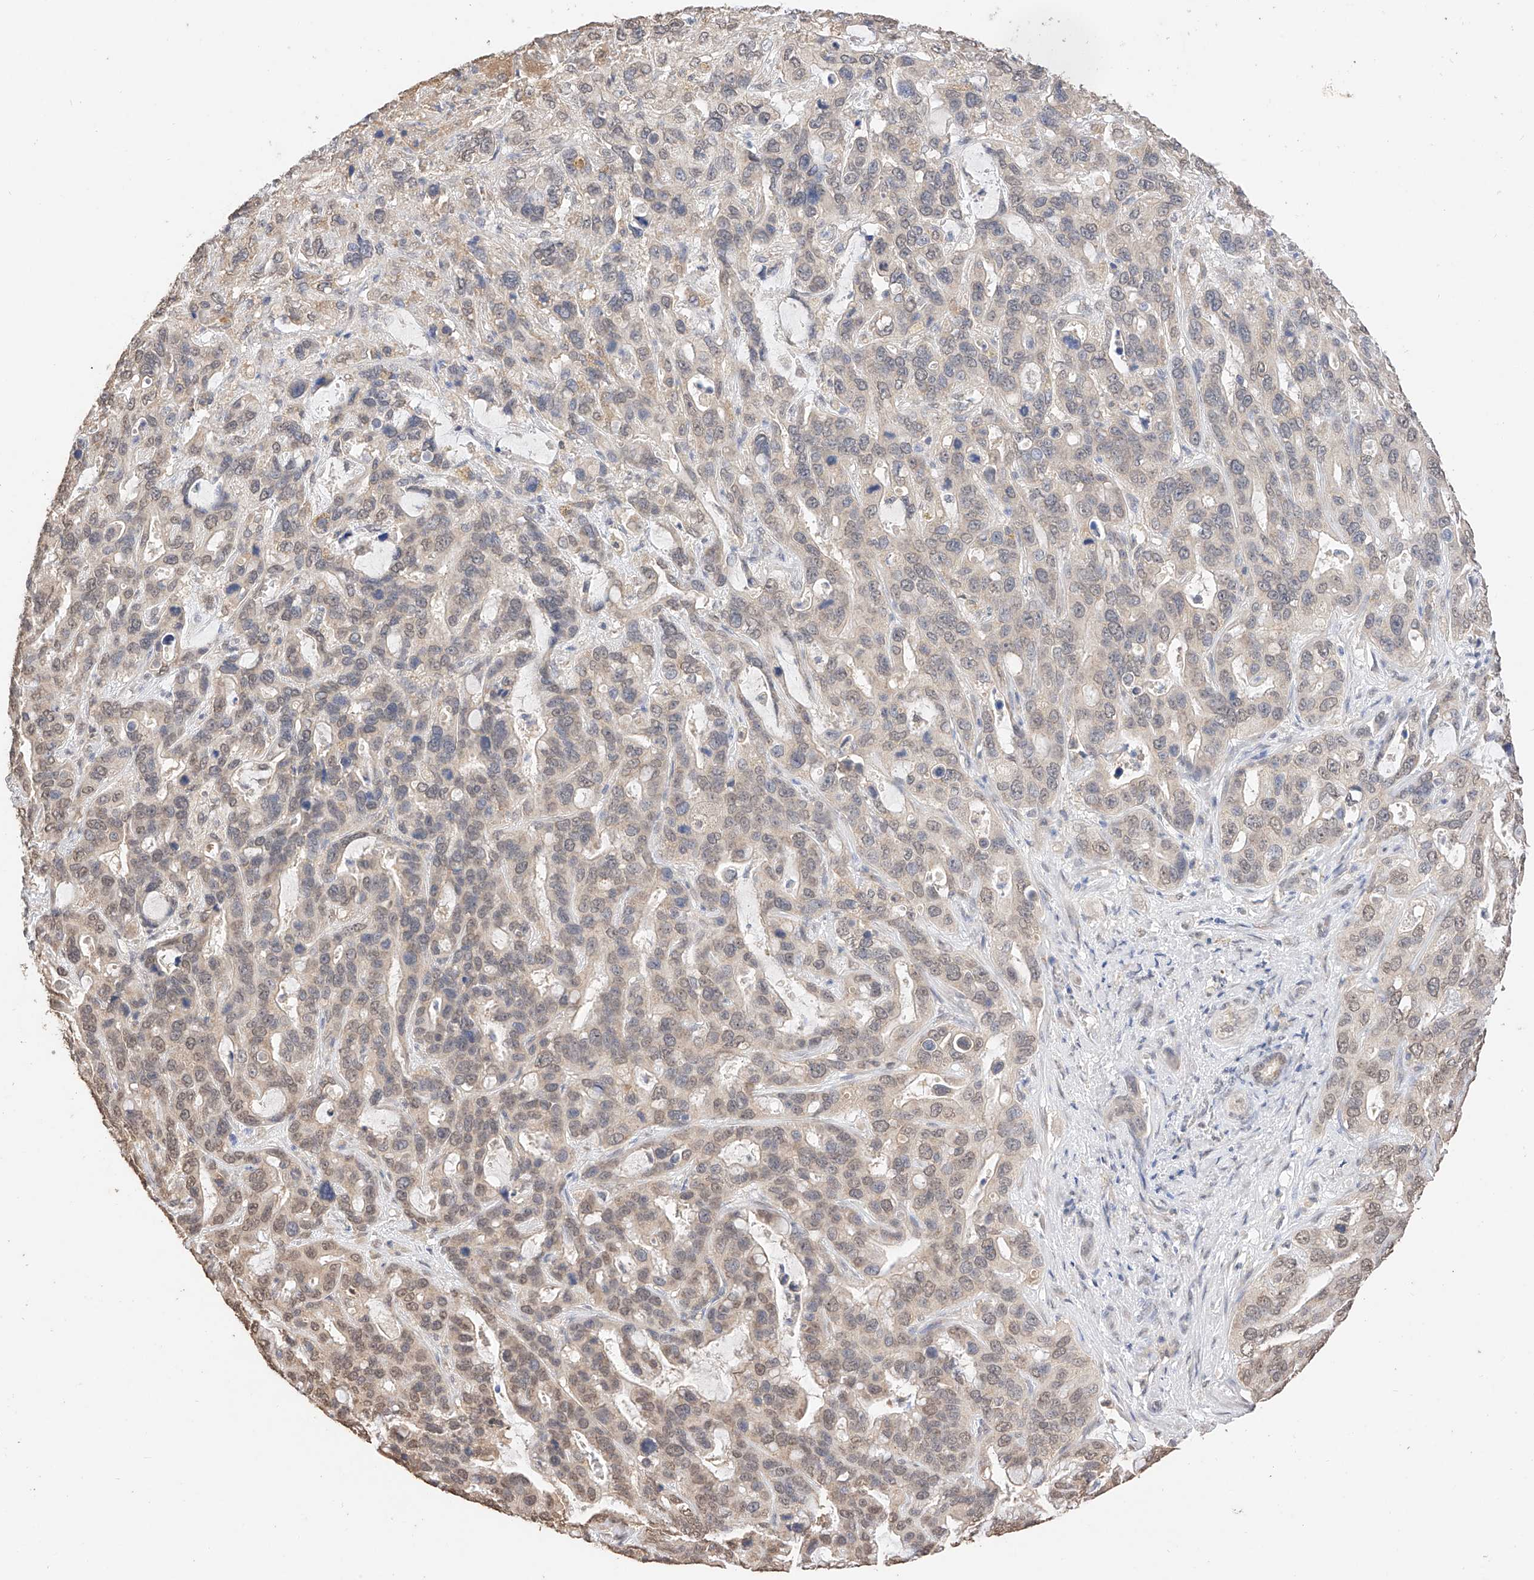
{"staining": {"intensity": "weak", "quantity": "25%-75%", "location": "cytoplasmic/membranous,nuclear"}, "tissue": "liver cancer", "cell_type": "Tumor cells", "image_type": "cancer", "snomed": [{"axis": "morphology", "description": "Cholangiocarcinoma"}, {"axis": "topography", "description": "Liver"}], "caption": "Tumor cells display low levels of weak cytoplasmic/membranous and nuclear expression in approximately 25%-75% of cells in liver cancer (cholangiocarcinoma). (IHC, brightfield microscopy, high magnification).", "gene": "IL22RA2", "patient": {"sex": "female", "age": 65}}